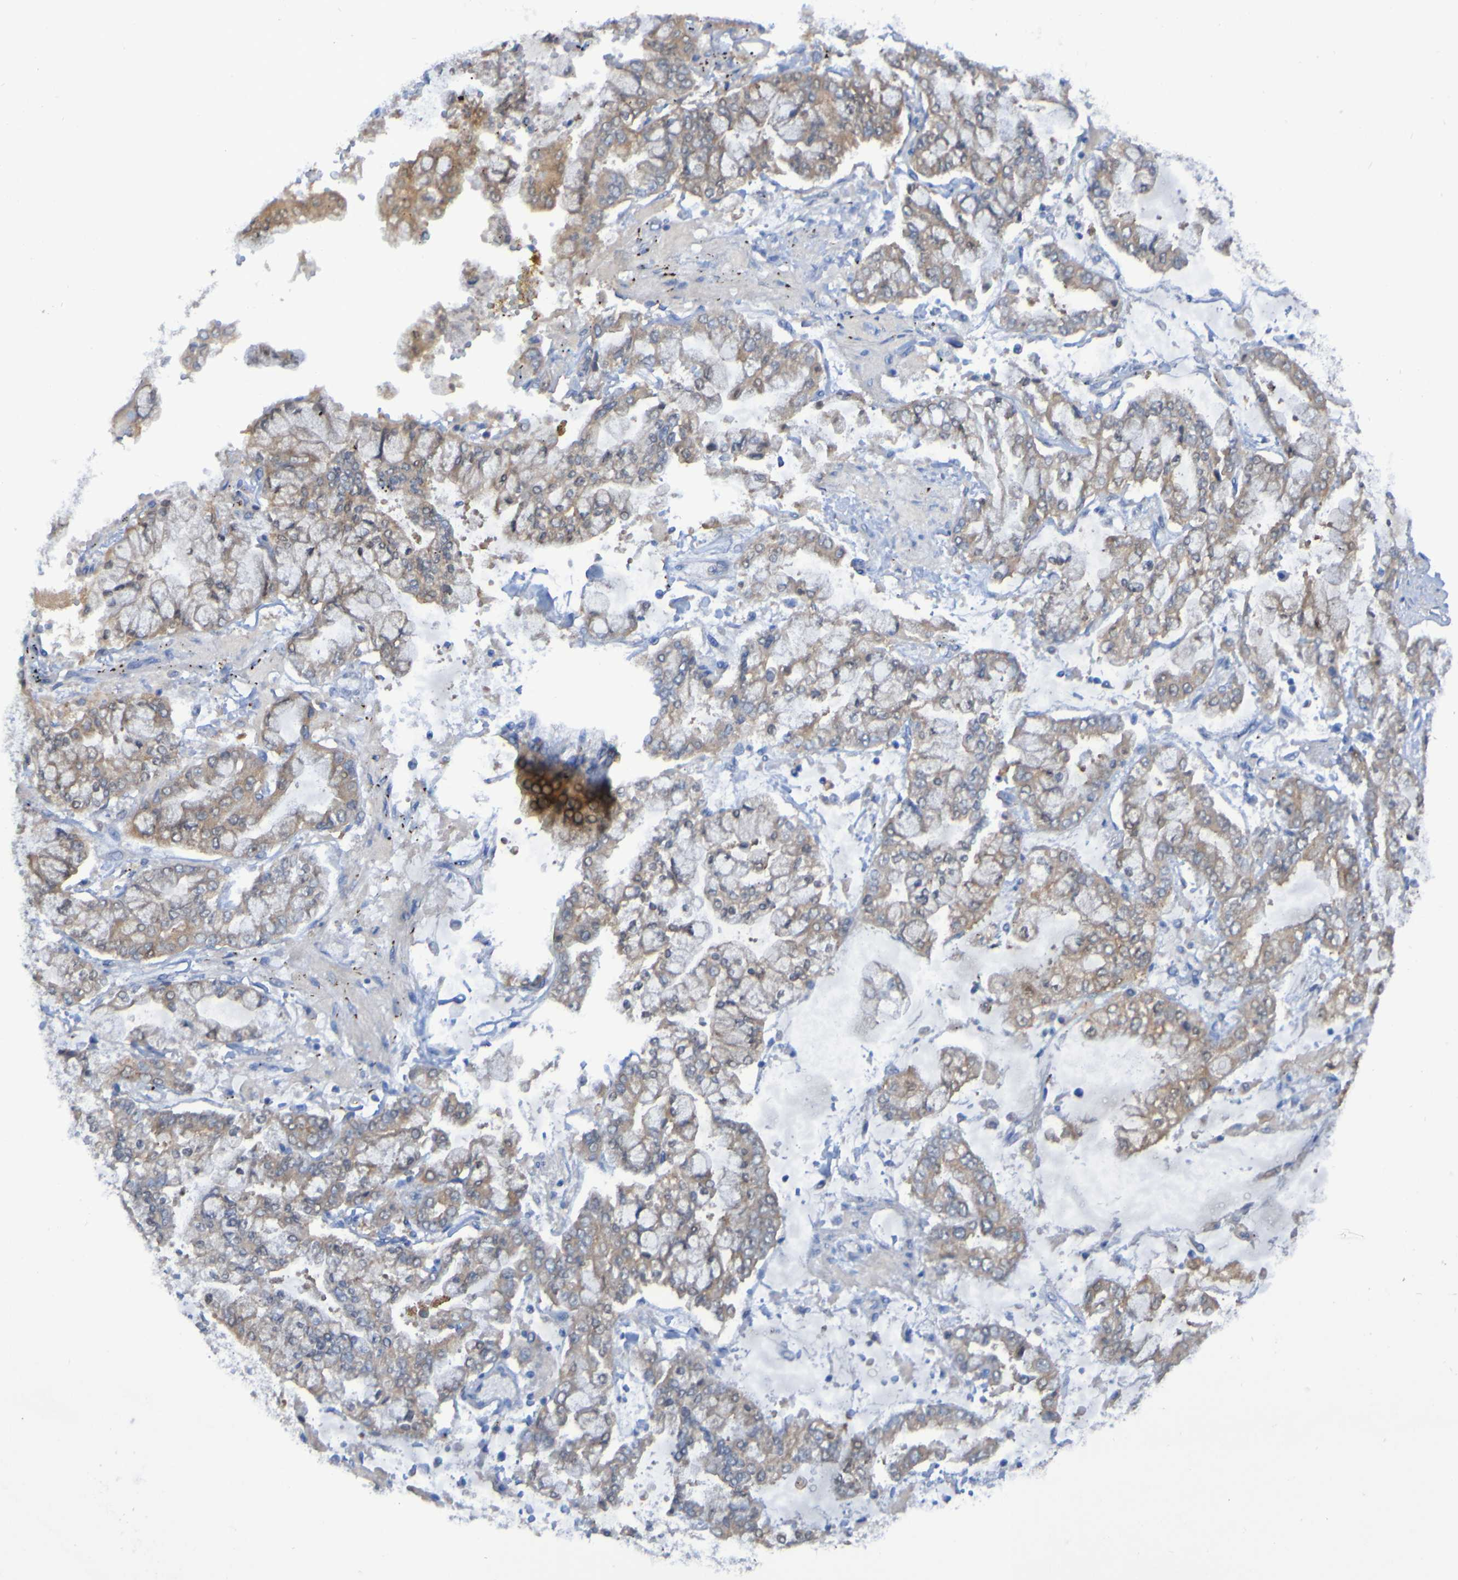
{"staining": {"intensity": "moderate", "quantity": "25%-75%", "location": "cytoplasmic/membranous"}, "tissue": "stomach cancer", "cell_type": "Tumor cells", "image_type": "cancer", "snomed": [{"axis": "morphology", "description": "Adenocarcinoma, NOS"}, {"axis": "topography", "description": "Stomach"}], "caption": "DAB (3,3'-diaminobenzidine) immunohistochemical staining of stomach adenocarcinoma exhibits moderate cytoplasmic/membranous protein expression in about 25%-75% of tumor cells.", "gene": "ARHGEF16", "patient": {"sex": "male", "age": 76}}